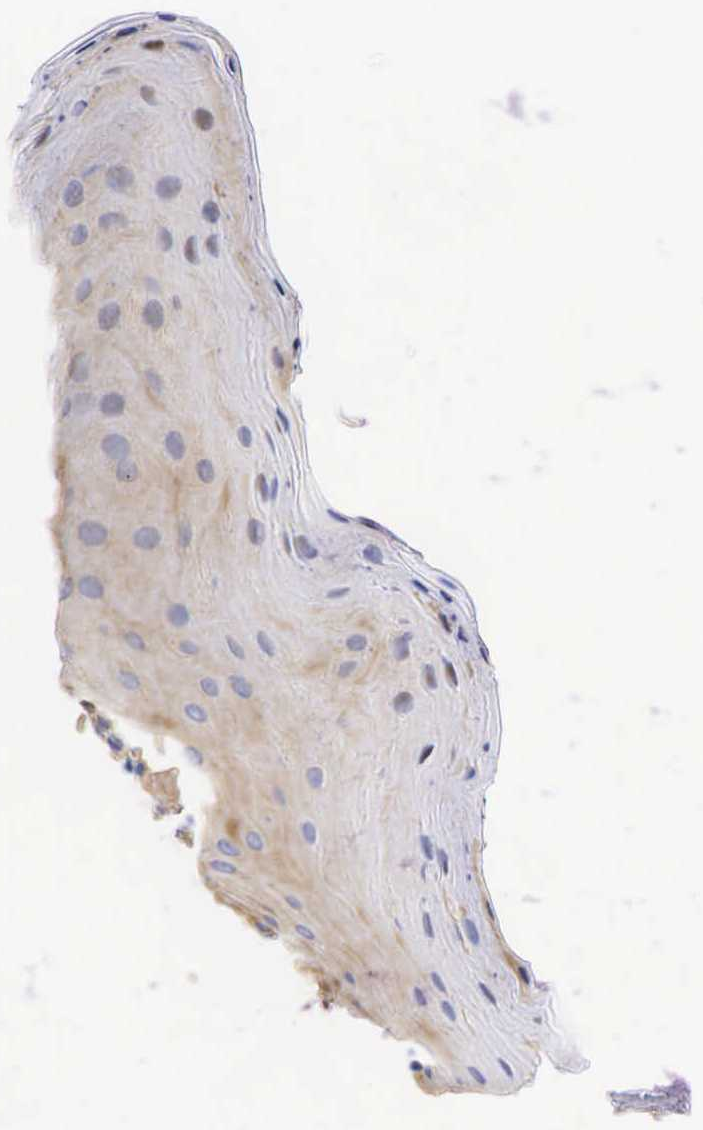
{"staining": {"intensity": "moderate", "quantity": ">75%", "location": "cytoplasmic/membranous"}, "tissue": "oral mucosa", "cell_type": "Squamous epithelial cells", "image_type": "normal", "snomed": [{"axis": "morphology", "description": "Normal tissue, NOS"}, {"axis": "topography", "description": "Oral tissue"}], "caption": "Brown immunohistochemical staining in benign oral mucosa reveals moderate cytoplasmic/membranous expression in approximately >75% of squamous epithelial cells.", "gene": "TNFRSF8", "patient": {"sex": "male", "age": 14}}